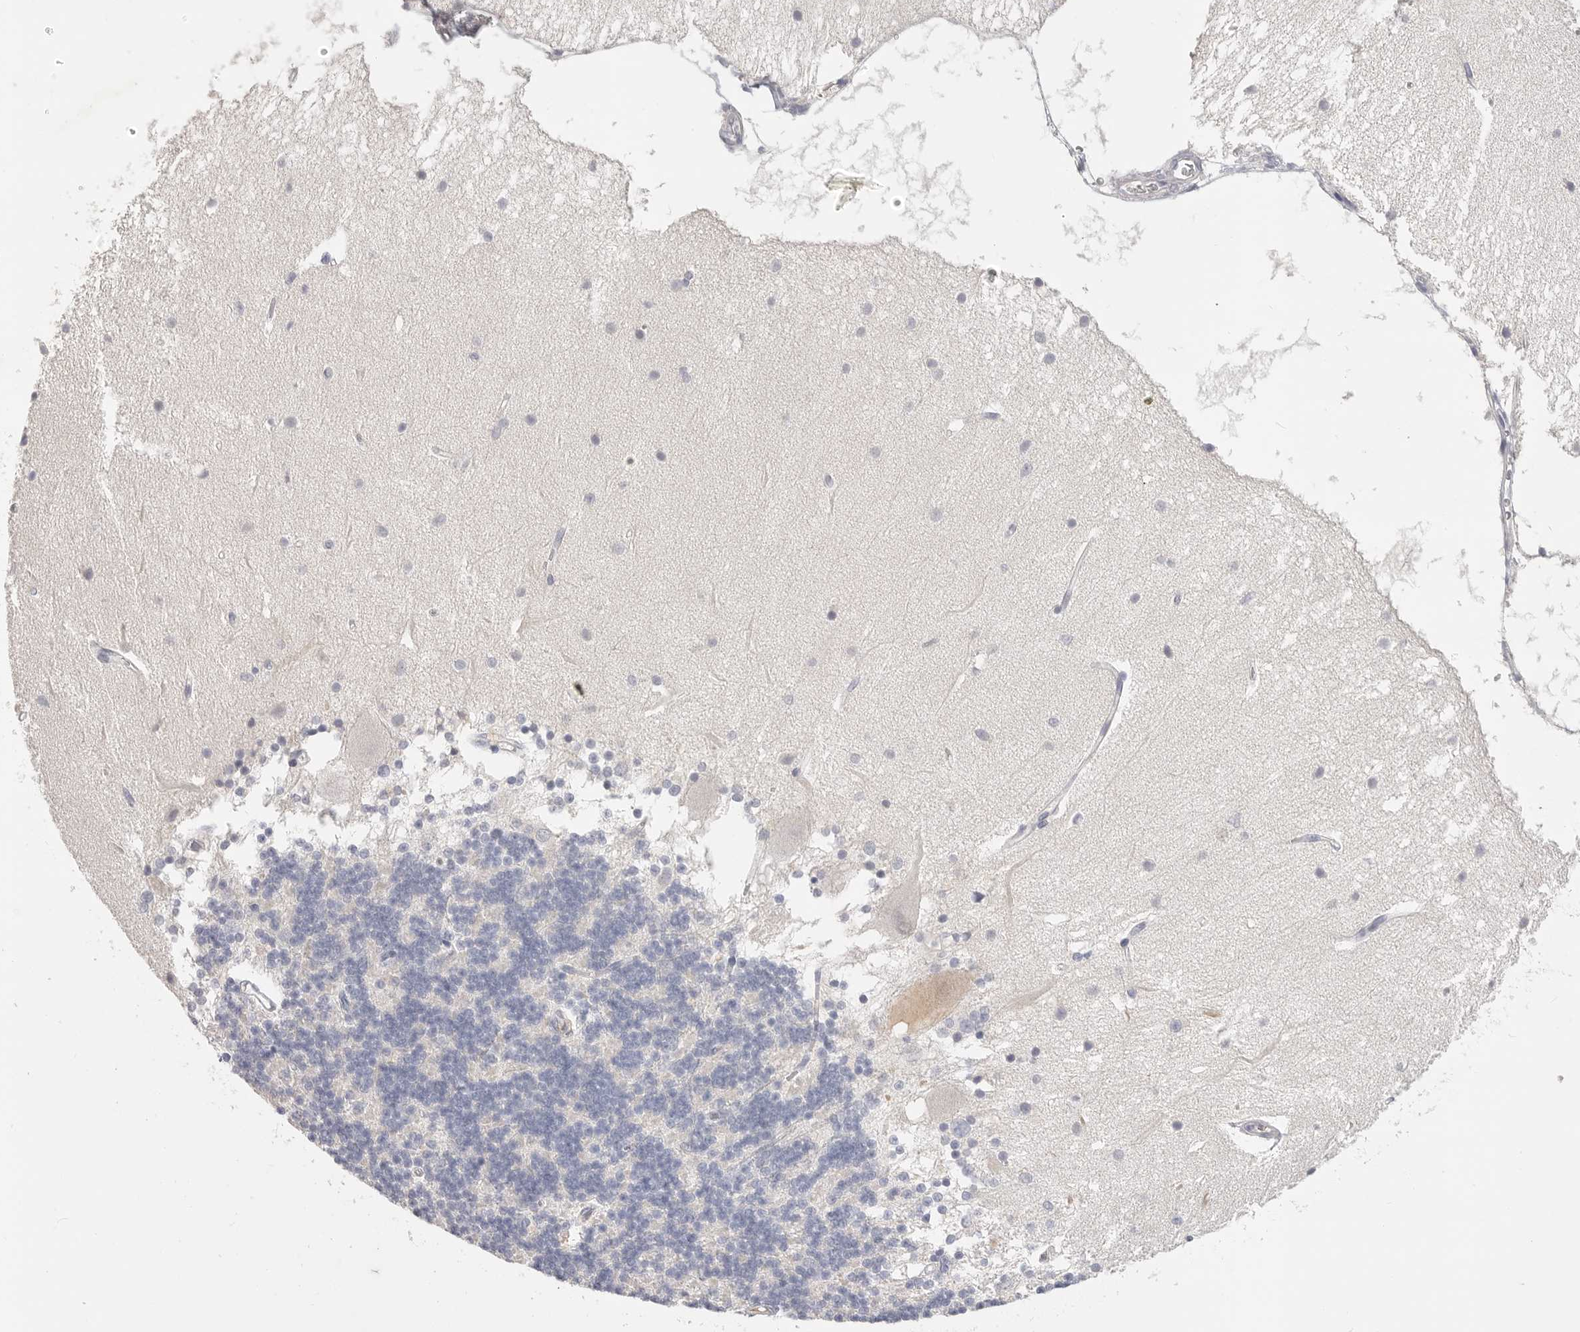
{"staining": {"intensity": "negative", "quantity": "none", "location": "none"}, "tissue": "cerebellum", "cell_type": "Cells in granular layer", "image_type": "normal", "snomed": [{"axis": "morphology", "description": "Normal tissue, NOS"}, {"axis": "topography", "description": "Cerebellum"}], "caption": "This is an IHC photomicrograph of benign cerebellum. There is no staining in cells in granular layer.", "gene": "FBN2", "patient": {"sex": "female", "age": 54}}